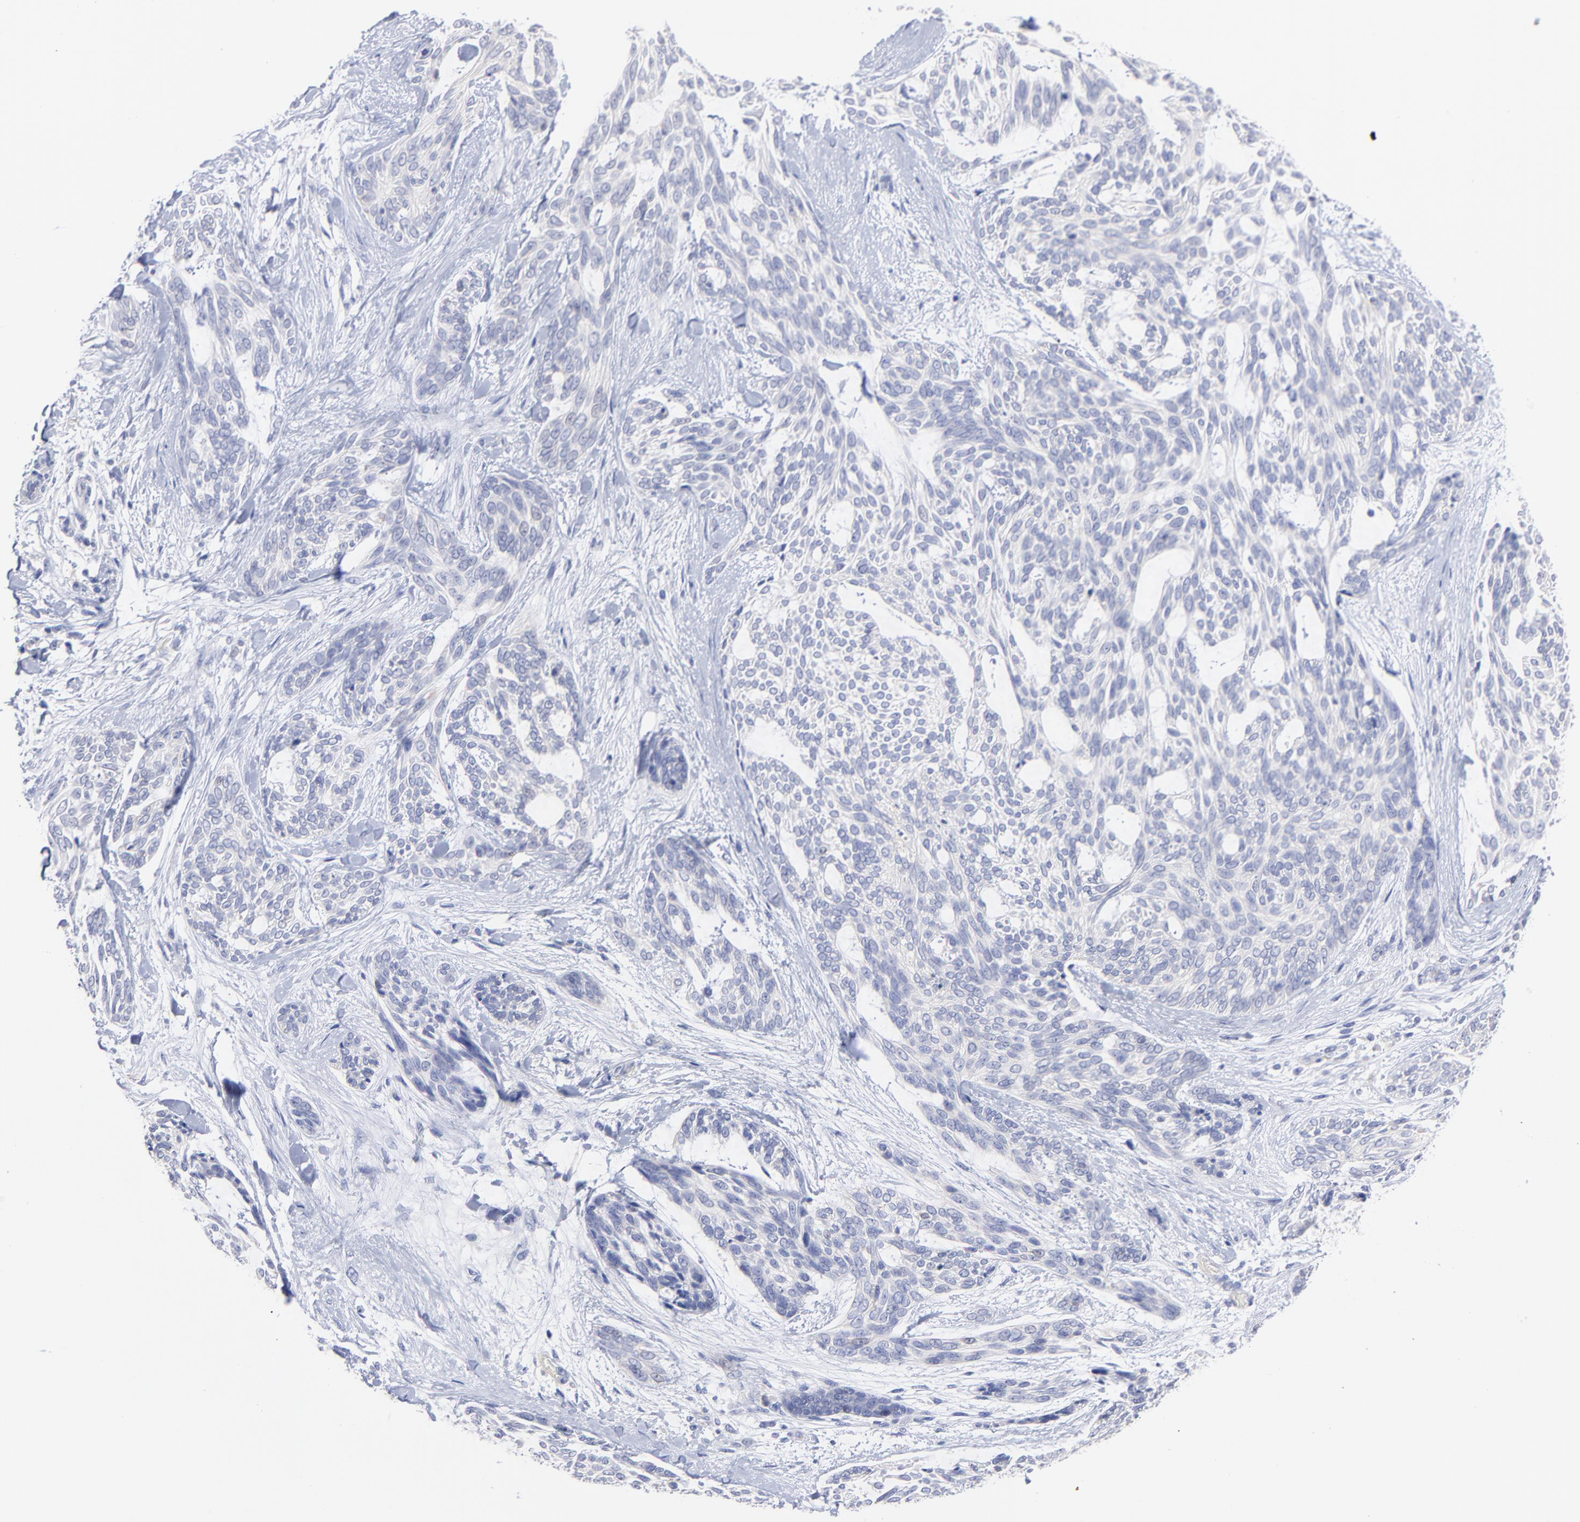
{"staining": {"intensity": "negative", "quantity": "none", "location": "none"}, "tissue": "skin cancer", "cell_type": "Tumor cells", "image_type": "cancer", "snomed": [{"axis": "morphology", "description": "Normal tissue, NOS"}, {"axis": "morphology", "description": "Basal cell carcinoma"}, {"axis": "topography", "description": "Skin"}], "caption": "Immunohistochemistry (IHC) image of neoplastic tissue: human skin cancer (basal cell carcinoma) stained with DAB (3,3'-diaminobenzidine) reveals no significant protein positivity in tumor cells.", "gene": "CFAP57", "patient": {"sex": "female", "age": 71}}